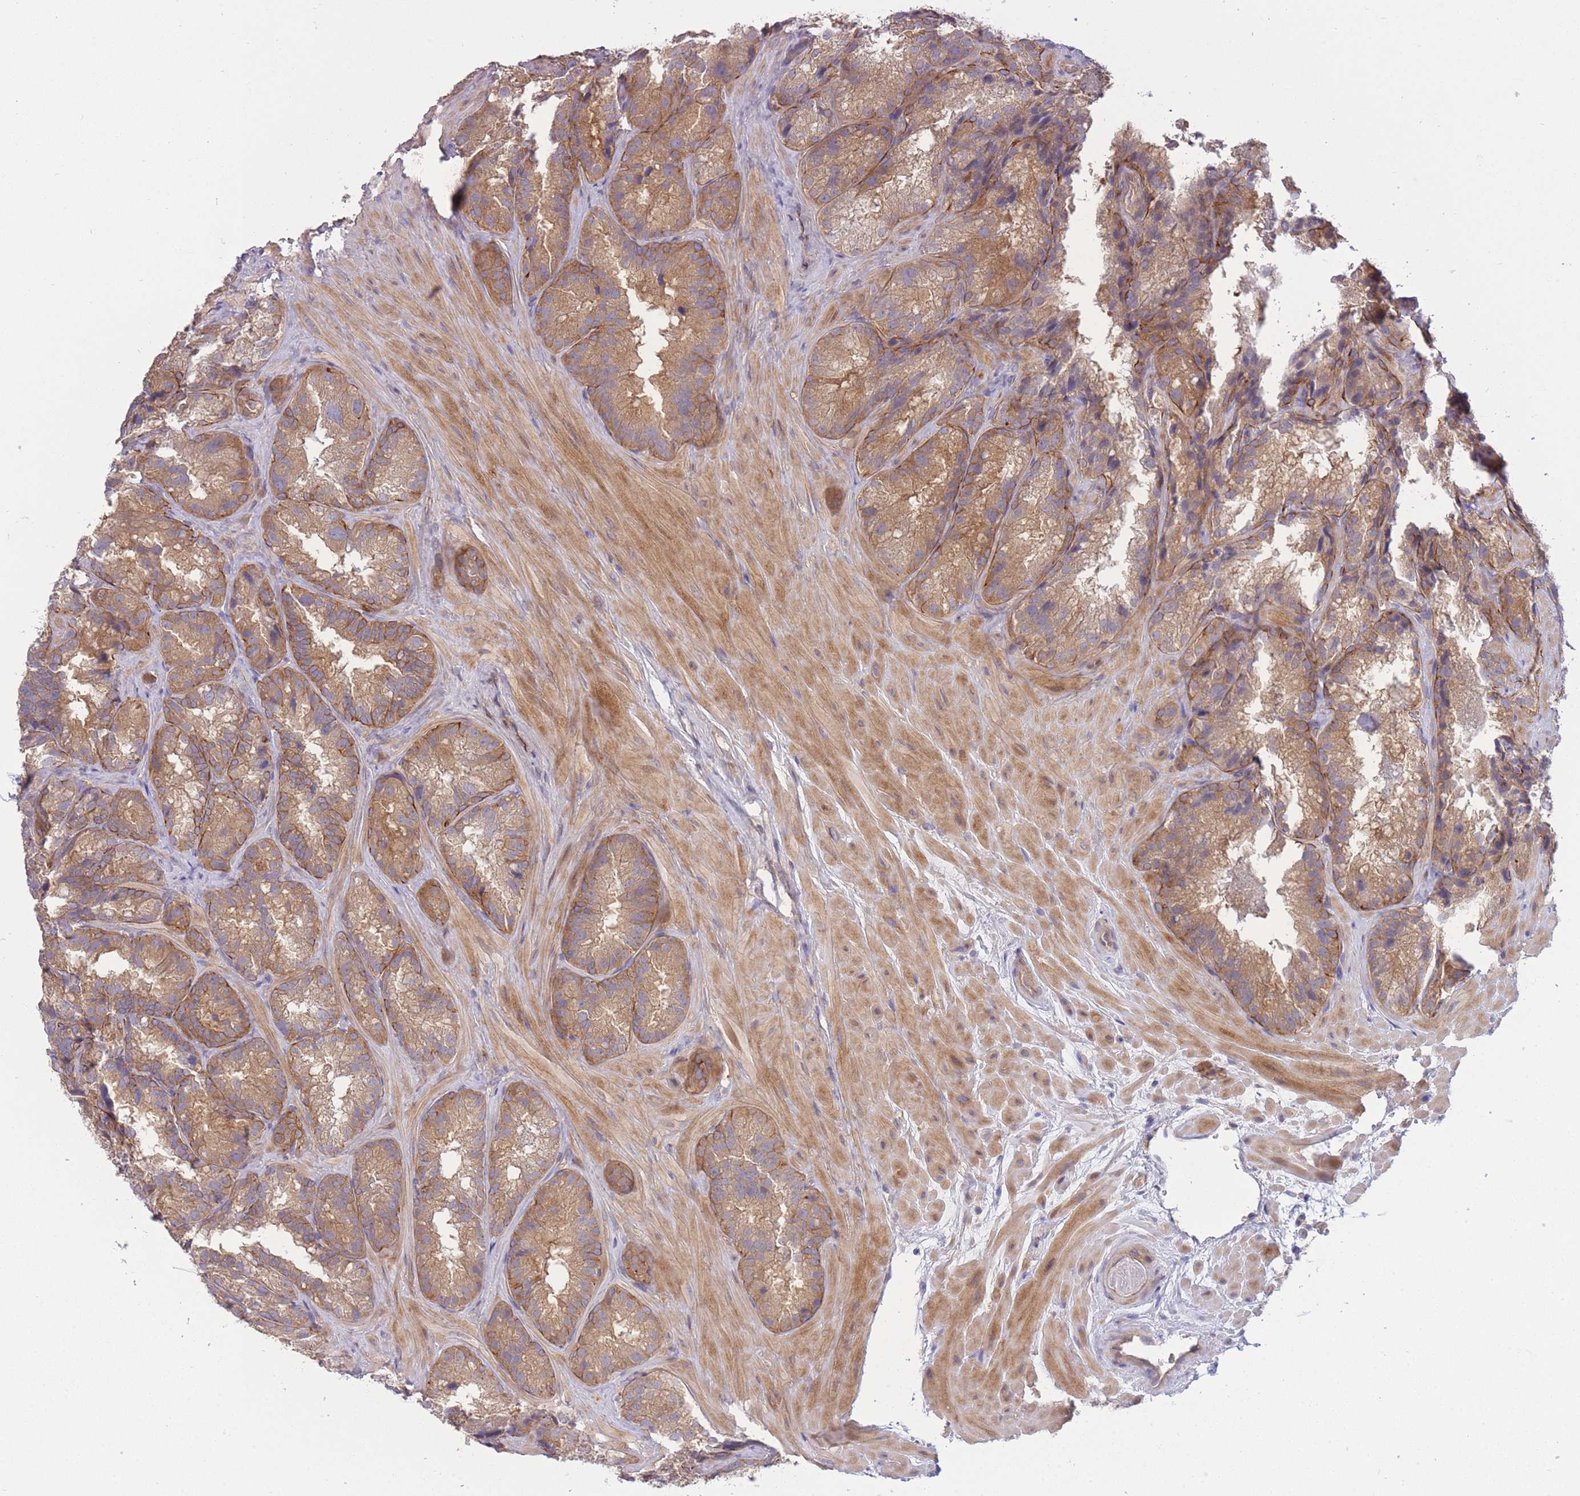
{"staining": {"intensity": "moderate", "quantity": ">75%", "location": "cytoplasmic/membranous"}, "tissue": "seminal vesicle", "cell_type": "Glandular cells", "image_type": "normal", "snomed": [{"axis": "morphology", "description": "Normal tissue, NOS"}, {"axis": "topography", "description": "Seminal veicle"}], "caption": "IHC photomicrograph of unremarkable seminal vesicle: human seminal vesicle stained using immunohistochemistry displays medium levels of moderate protein expression localized specifically in the cytoplasmic/membranous of glandular cells, appearing as a cytoplasmic/membranous brown color.", "gene": "PFDN6", "patient": {"sex": "male", "age": 58}}